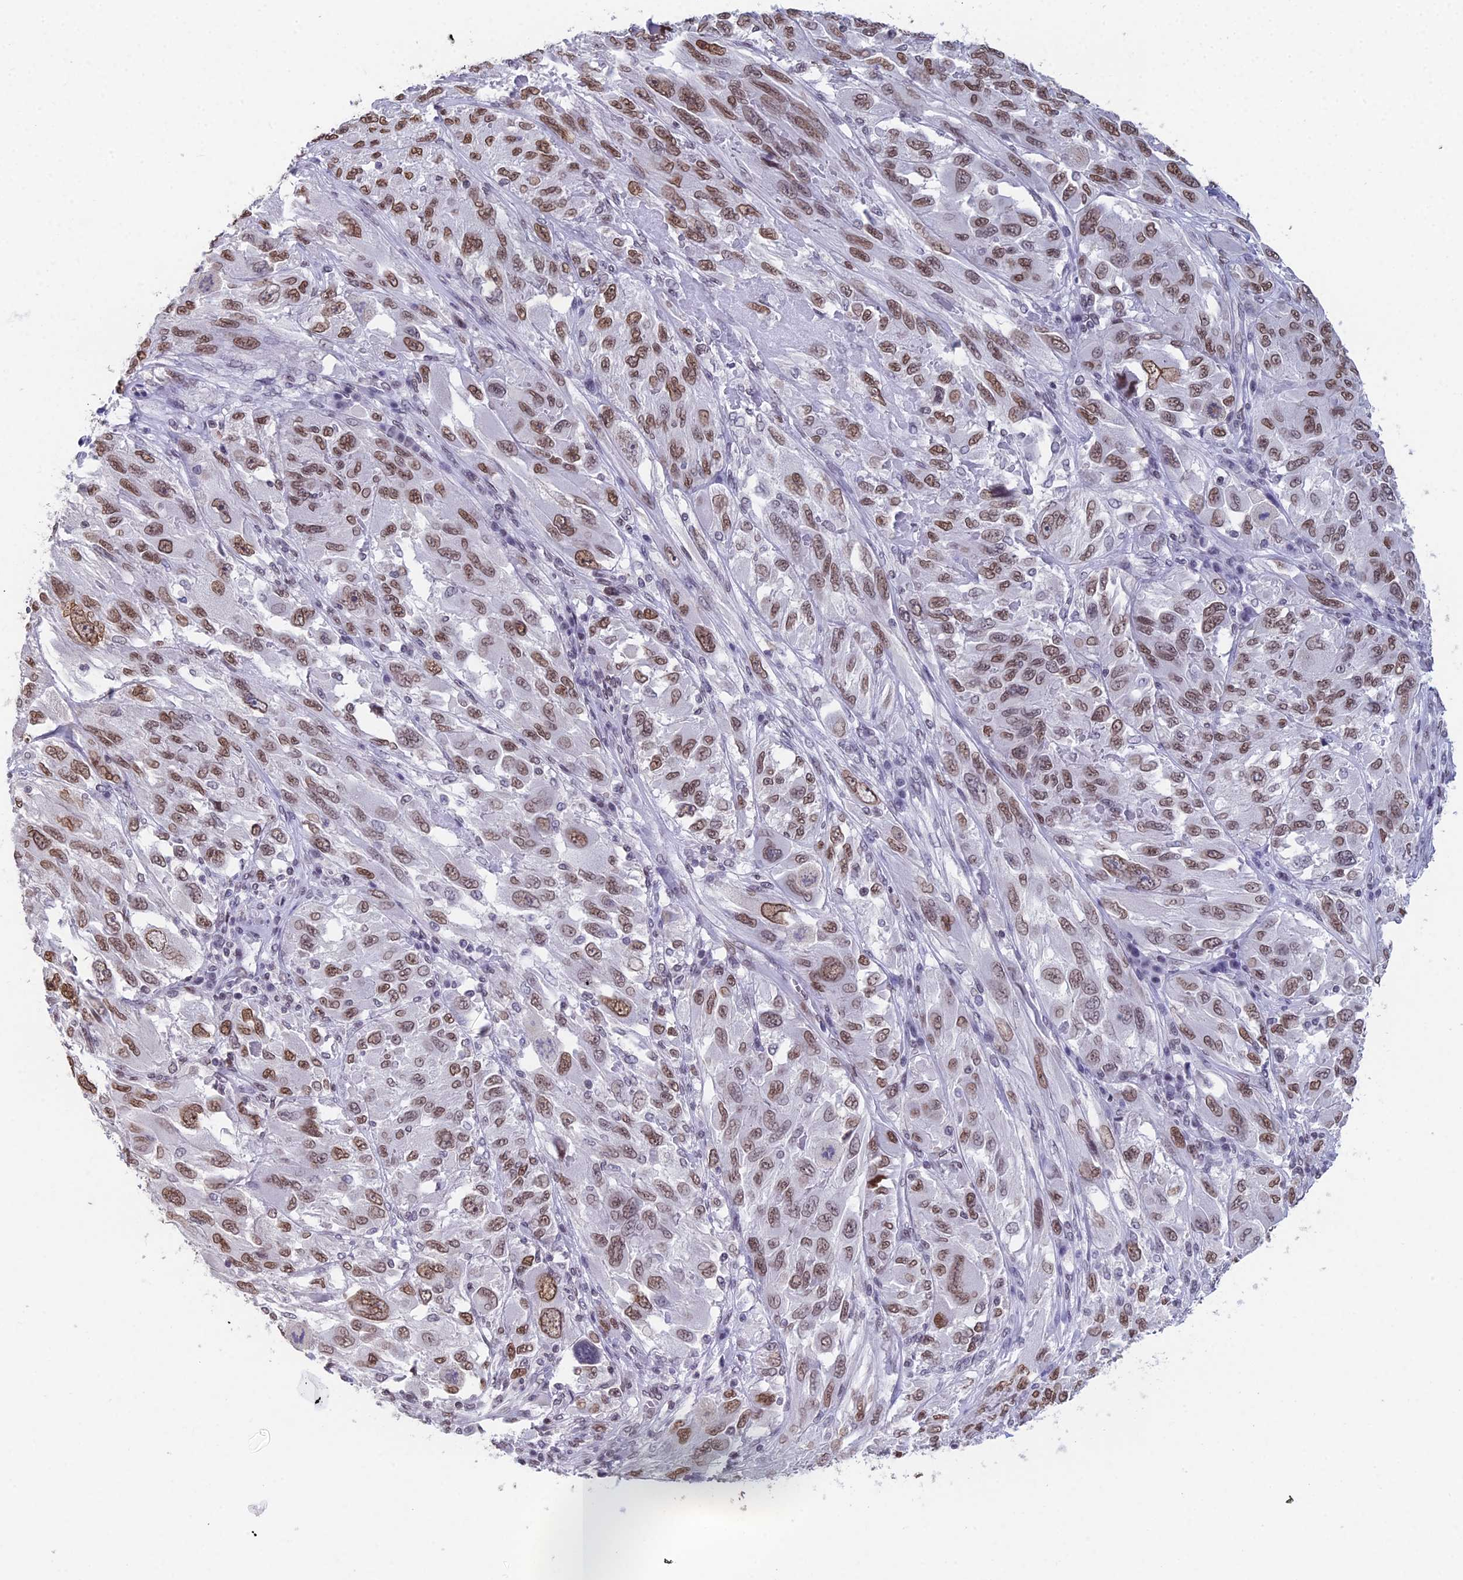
{"staining": {"intensity": "moderate", "quantity": ">75%", "location": "nuclear"}, "tissue": "melanoma", "cell_type": "Tumor cells", "image_type": "cancer", "snomed": [{"axis": "morphology", "description": "Malignant melanoma, NOS"}, {"axis": "topography", "description": "Skin"}], "caption": "The photomicrograph displays a brown stain indicating the presence of a protein in the nuclear of tumor cells in melanoma.", "gene": "CCDC97", "patient": {"sex": "female", "age": 91}}